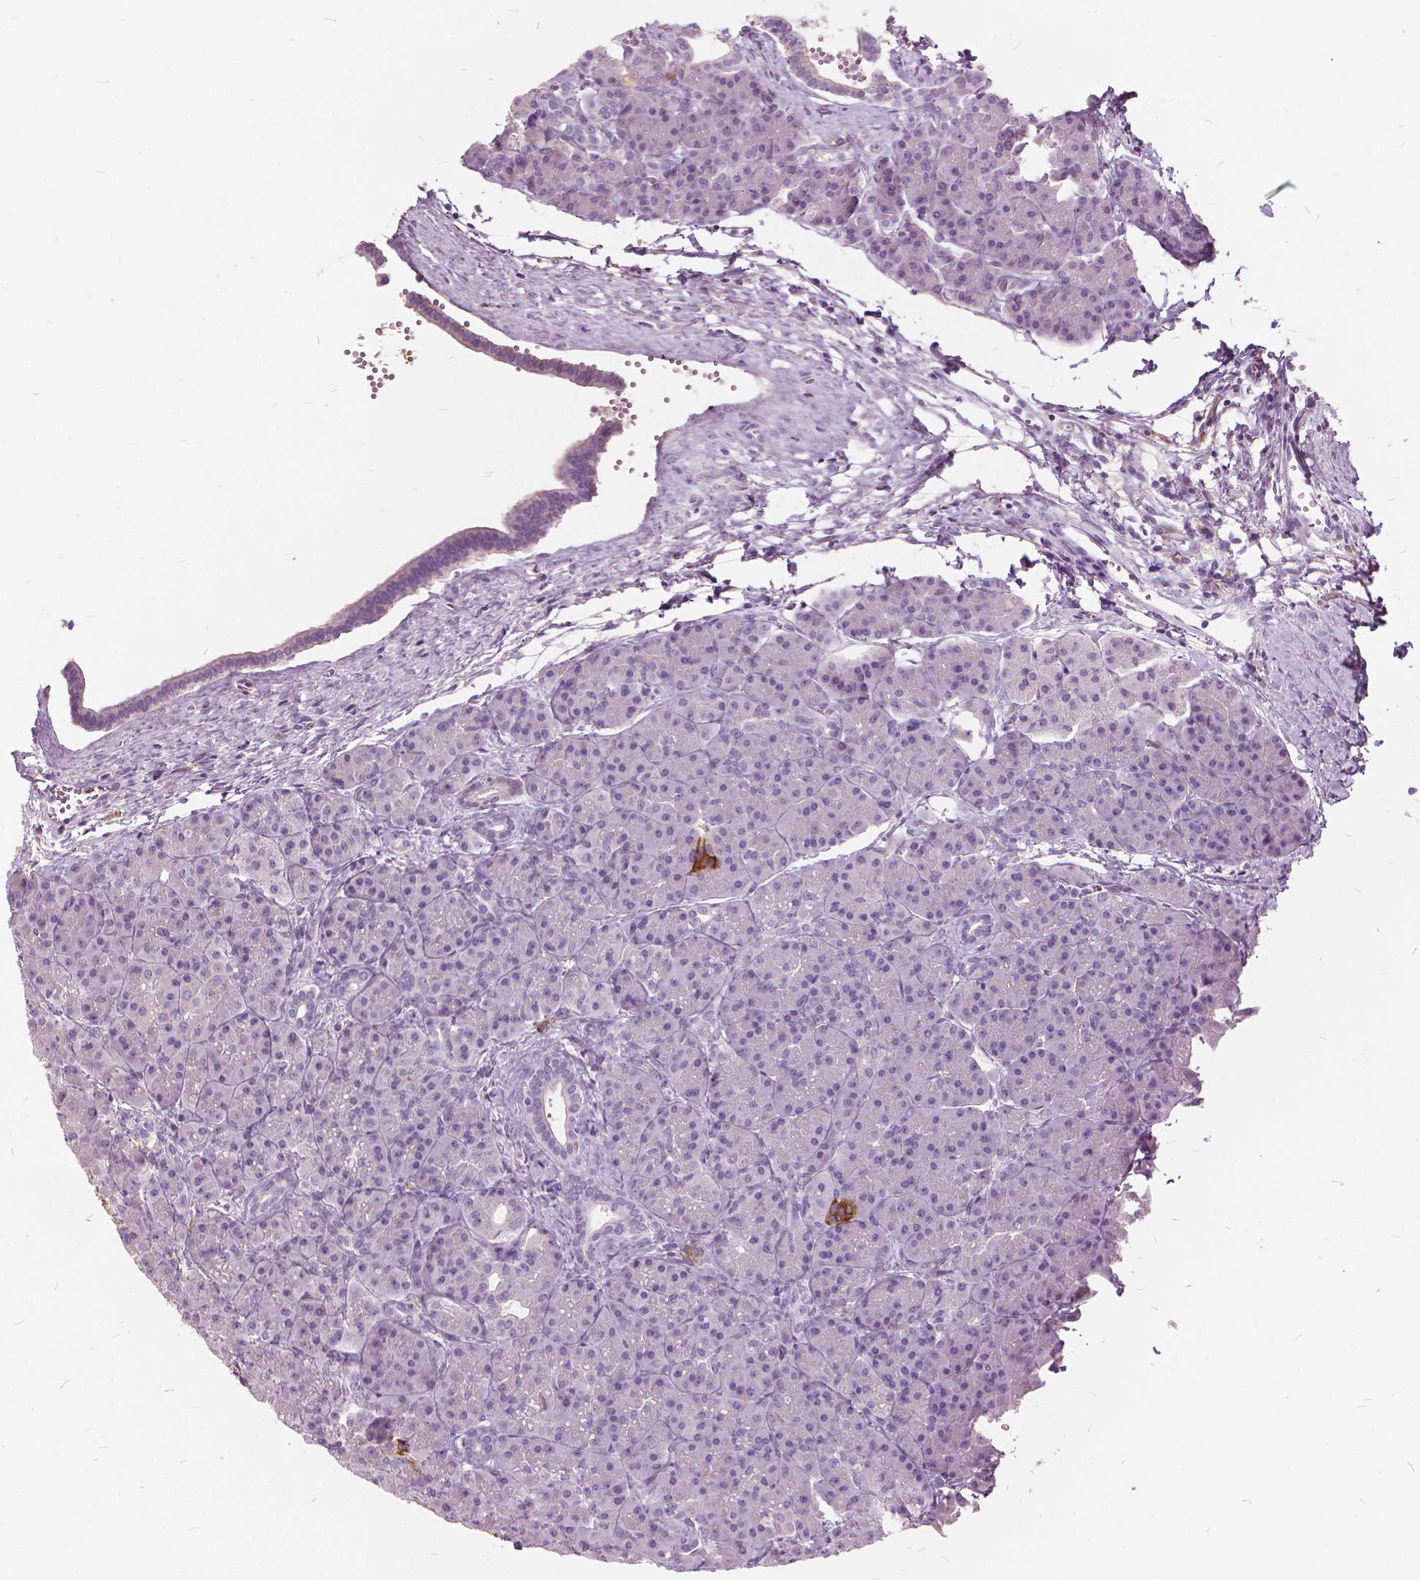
{"staining": {"intensity": "negative", "quantity": "none", "location": "none"}, "tissue": "pancreas", "cell_type": "Exocrine glandular cells", "image_type": "normal", "snomed": [{"axis": "morphology", "description": "Normal tissue, NOS"}, {"axis": "topography", "description": "Pancreas"}], "caption": "Immunohistochemistry micrograph of unremarkable pancreas: human pancreas stained with DAB exhibits no significant protein staining in exocrine glandular cells. Nuclei are stained in blue.", "gene": "DNM1", "patient": {"sex": "male", "age": 57}}